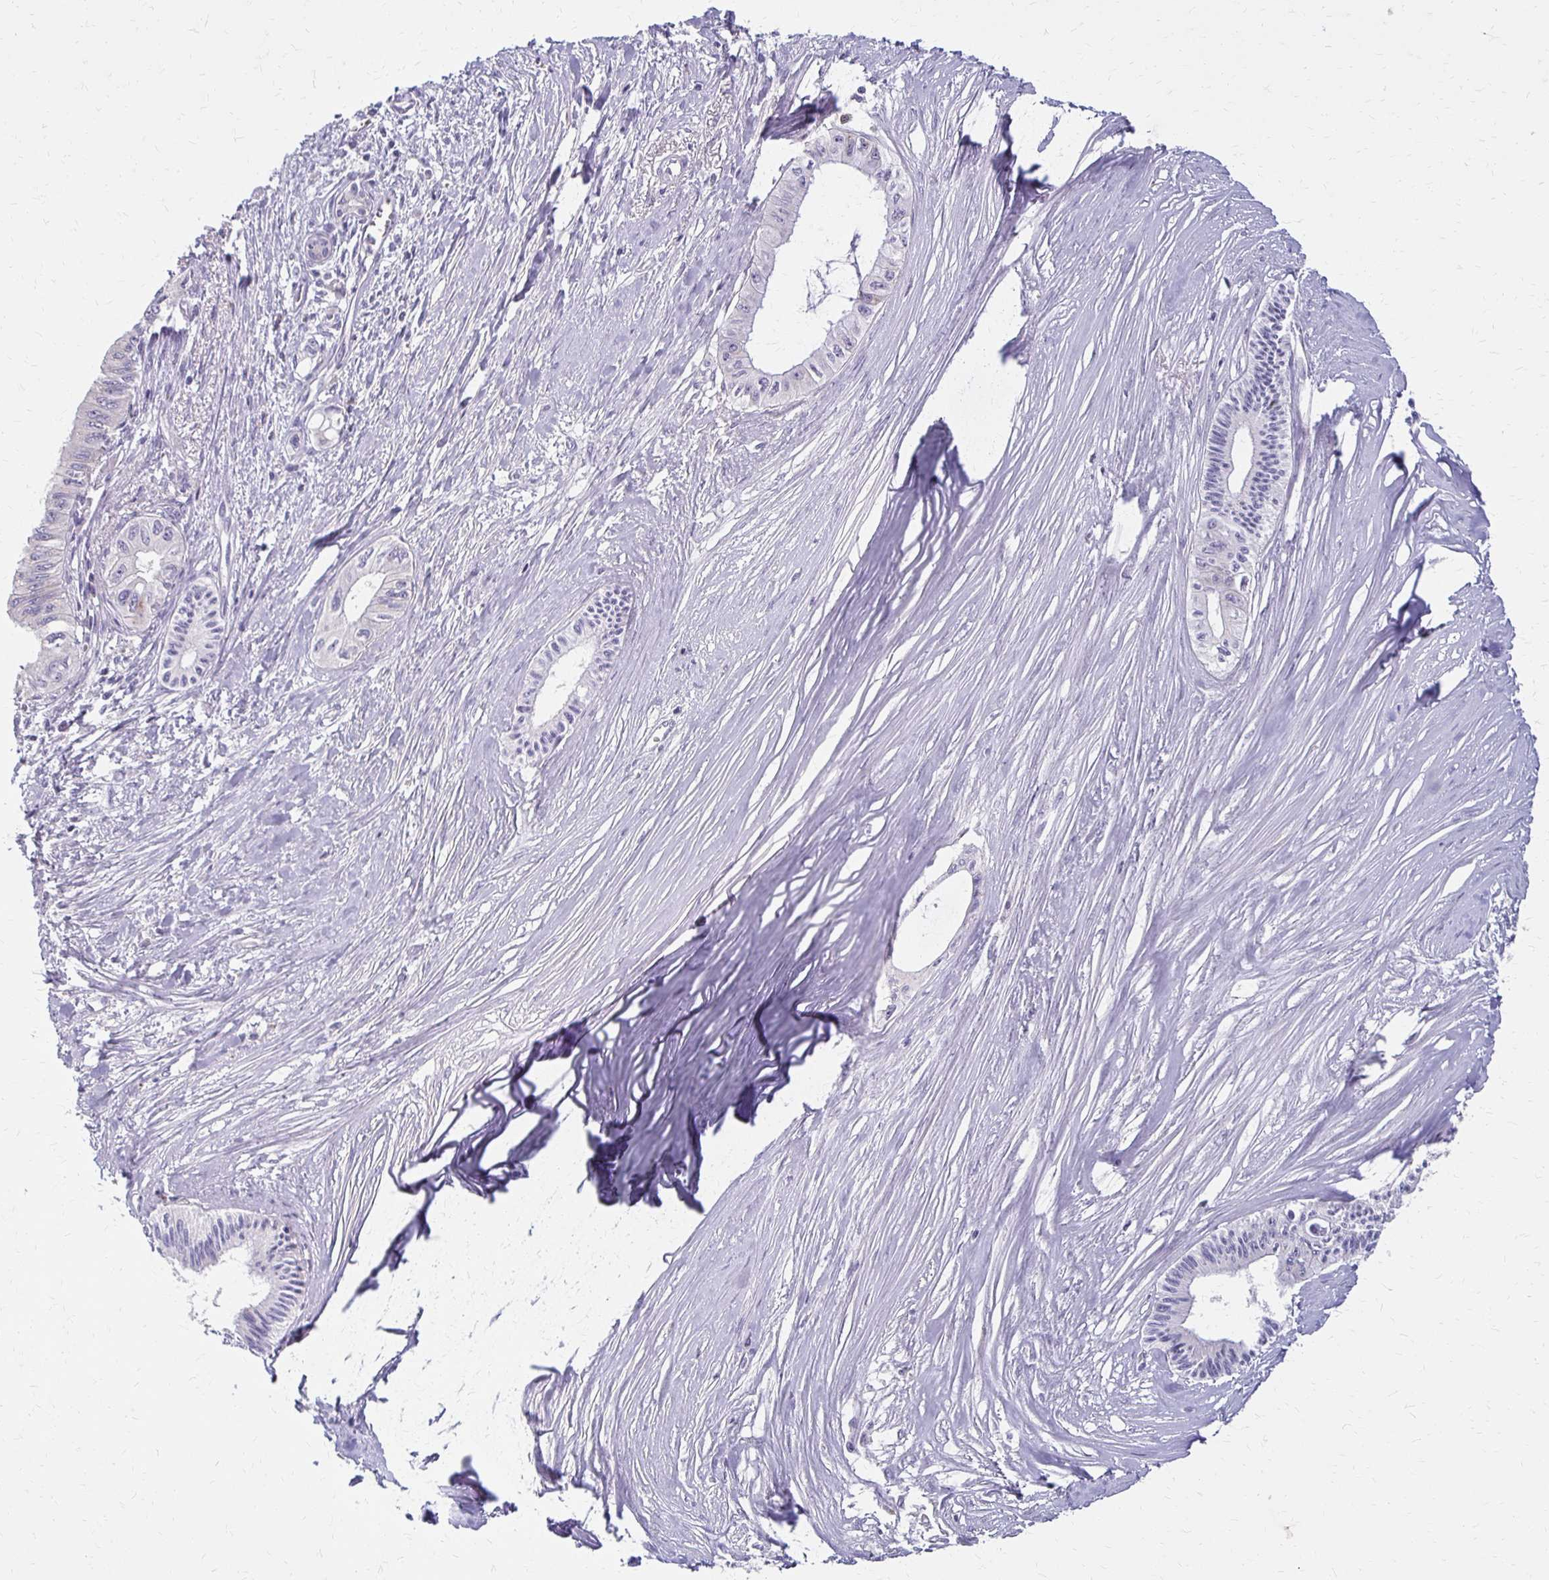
{"staining": {"intensity": "negative", "quantity": "none", "location": "none"}, "tissue": "pancreatic cancer", "cell_type": "Tumor cells", "image_type": "cancer", "snomed": [{"axis": "morphology", "description": "Adenocarcinoma, NOS"}, {"axis": "topography", "description": "Pancreas"}], "caption": "Pancreatic cancer (adenocarcinoma) was stained to show a protein in brown. There is no significant expression in tumor cells. (Brightfield microscopy of DAB (3,3'-diaminobenzidine) IHC at high magnification).", "gene": "BBS12", "patient": {"sex": "male", "age": 71}}